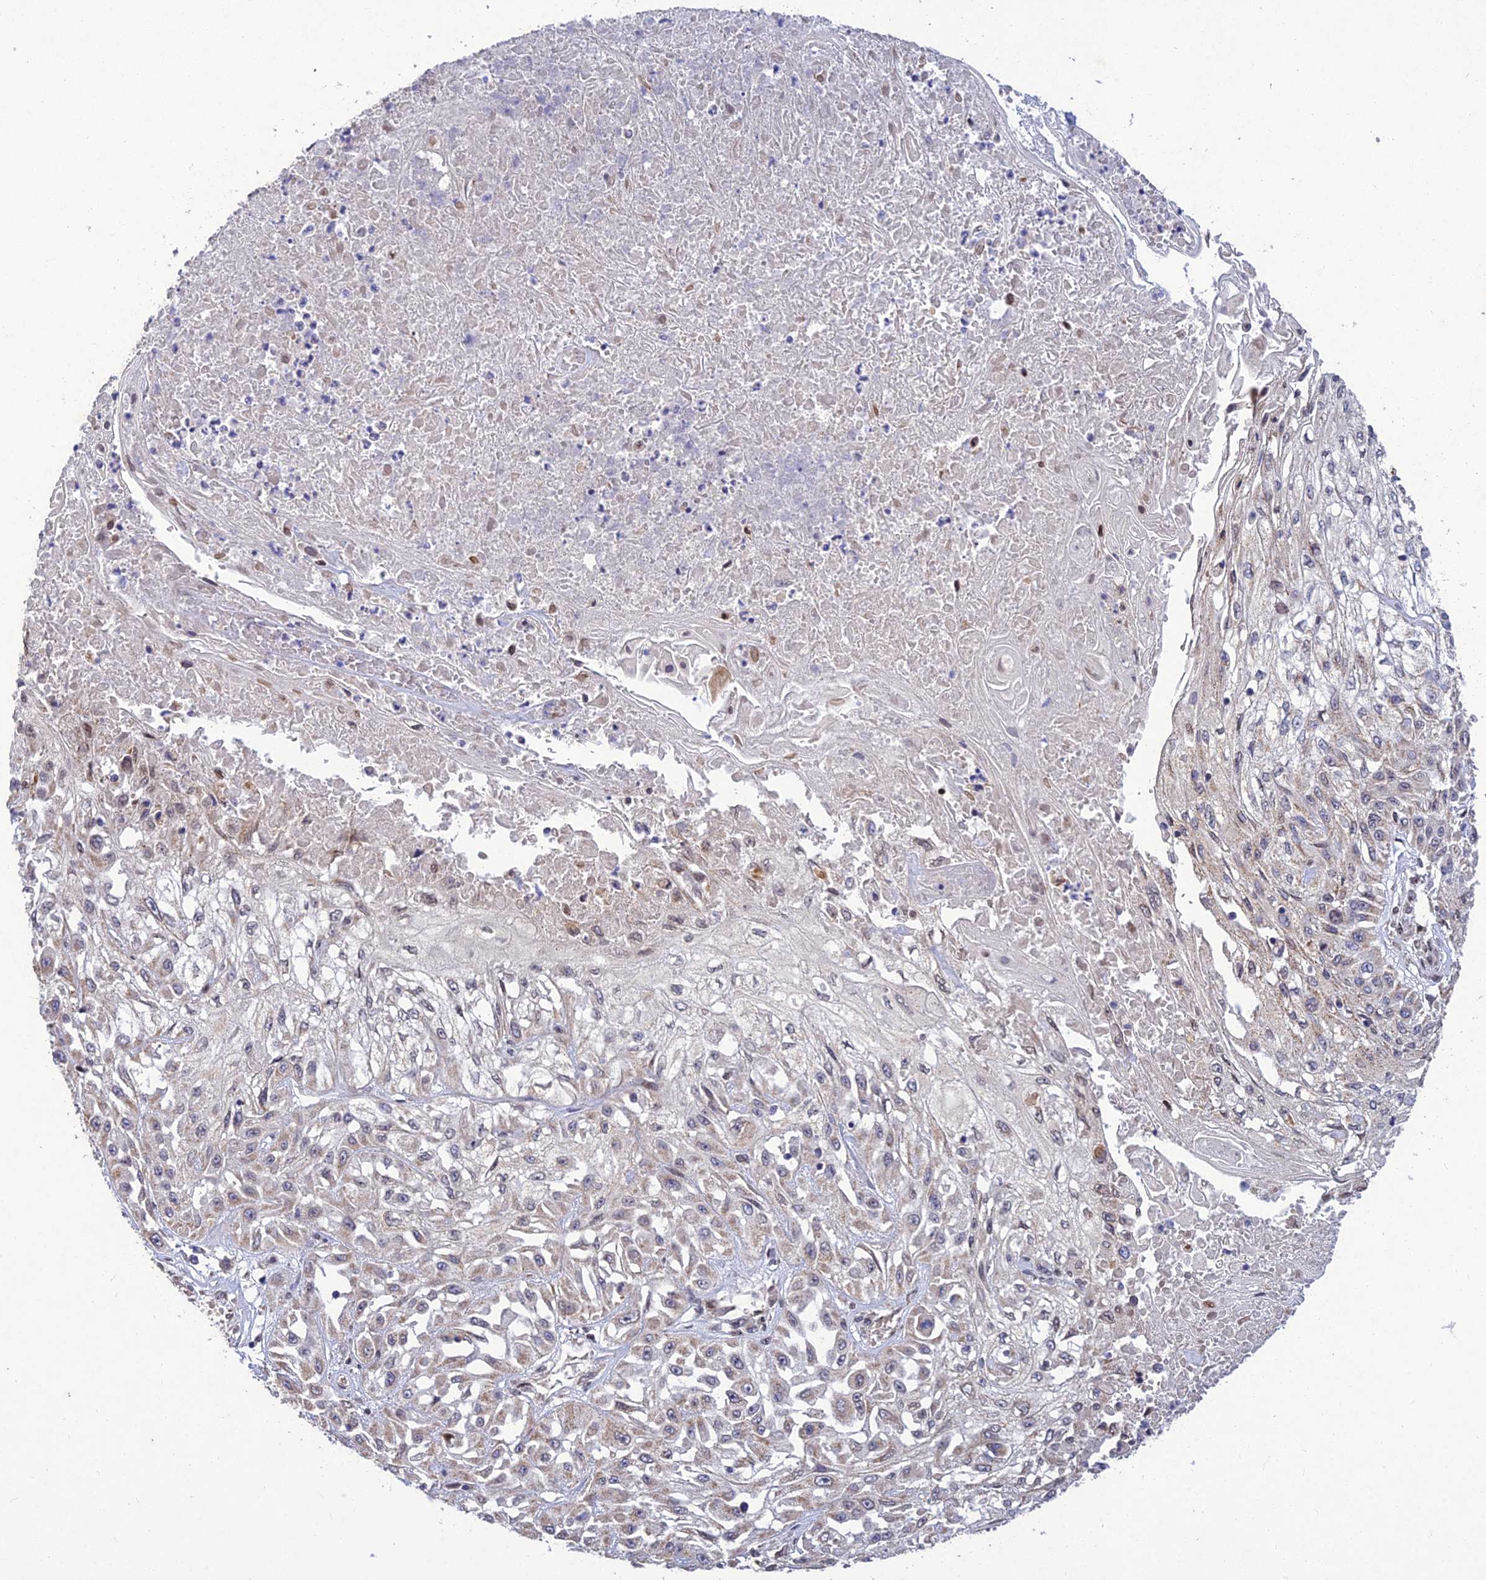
{"staining": {"intensity": "negative", "quantity": "none", "location": "none"}, "tissue": "skin cancer", "cell_type": "Tumor cells", "image_type": "cancer", "snomed": [{"axis": "morphology", "description": "Squamous cell carcinoma, NOS"}, {"axis": "morphology", "description": "Squamous cell carcinoma, metastatic, NOS"}, {"axis": "topography", "description": "Skin"}, {"axis": "topography", "description": "Lymph node"}], "caption": "DAB (3,3'-diaminobenzidine) immunohistochemical staining of skin metastatic squamous cell carcinoma exhibits no significant positivity in tumor cells.", "gene": "MGAT2", "patient": {"sex": "male", "age": 75}}